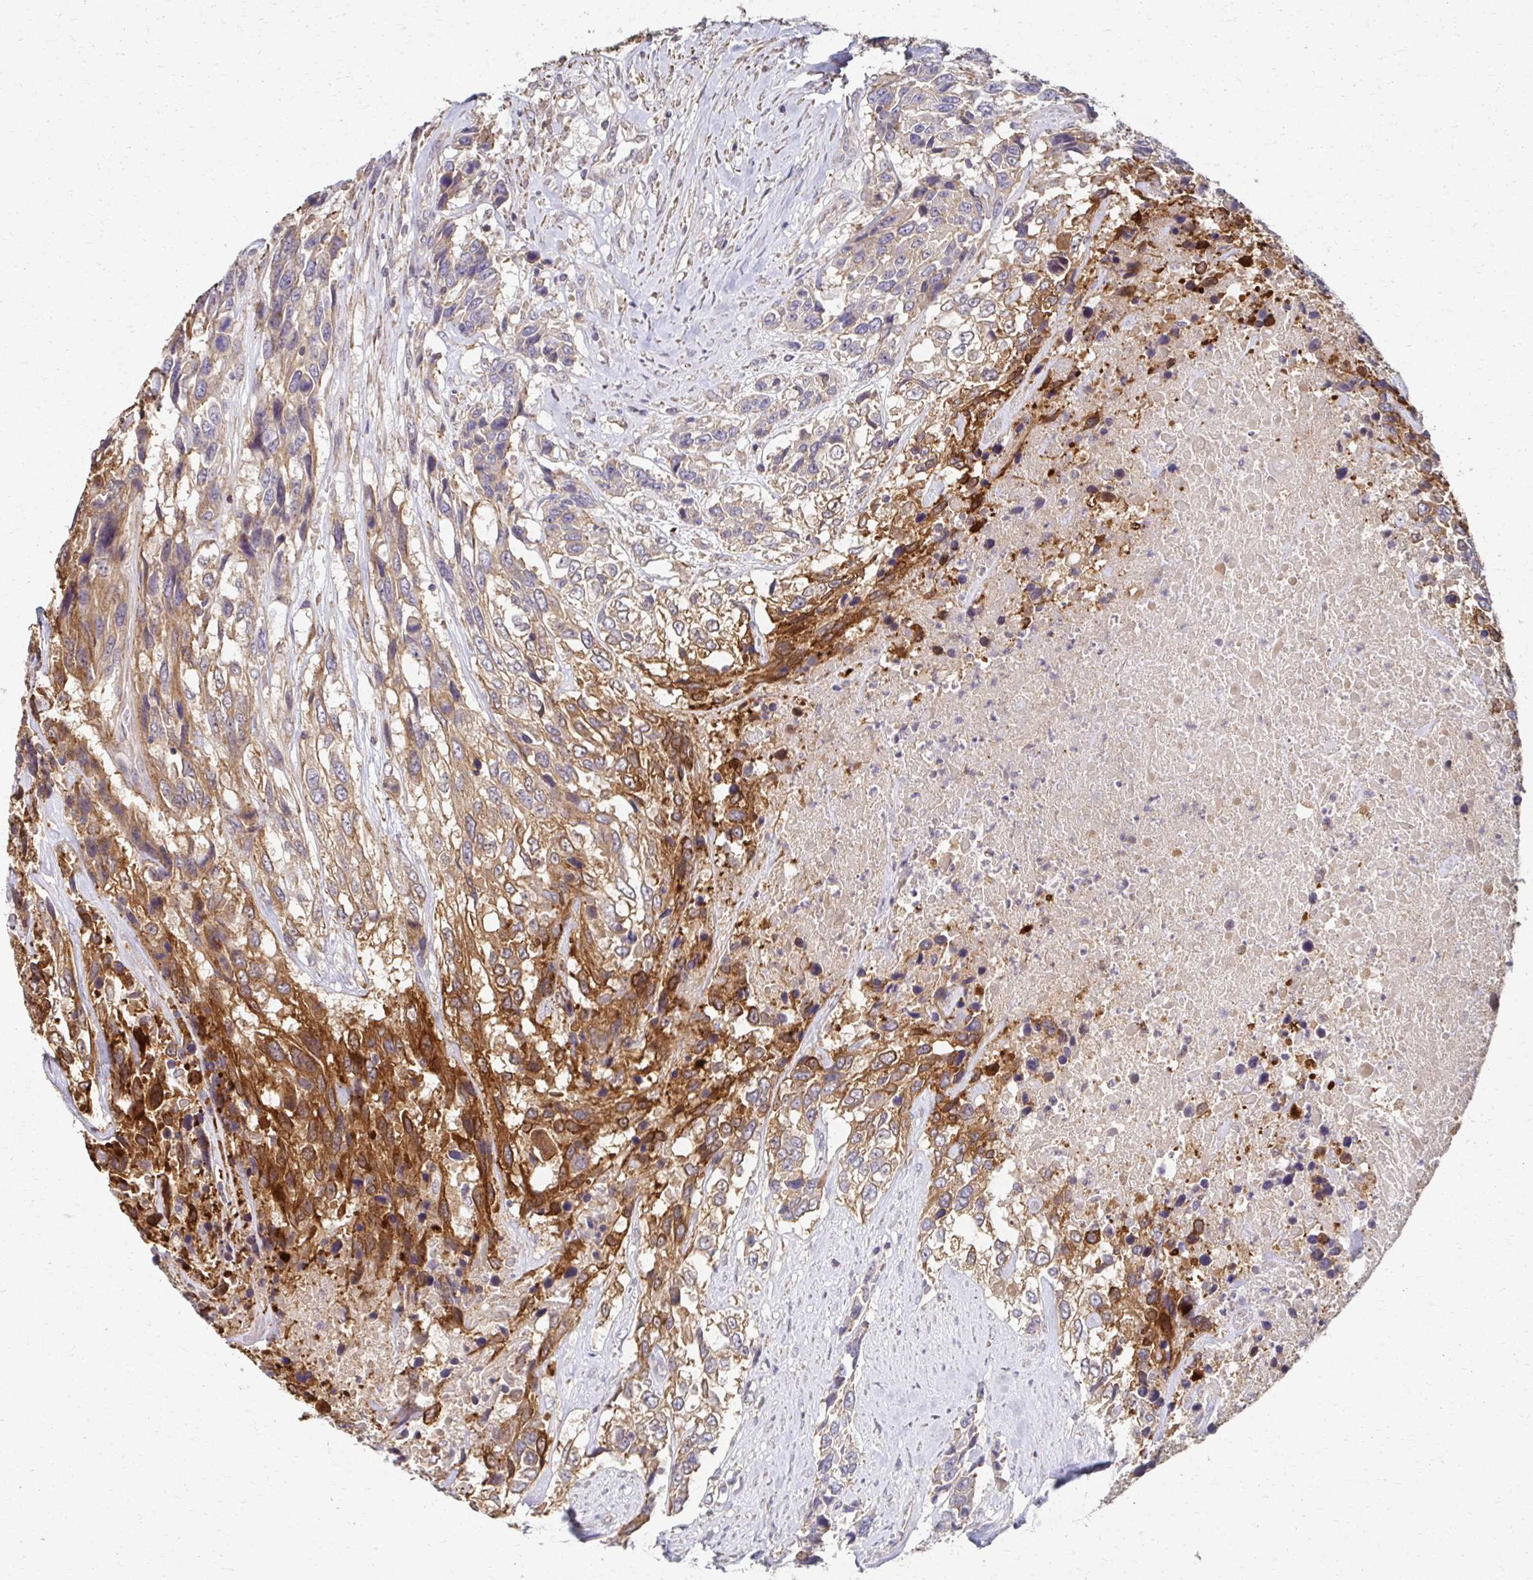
{"staining": {"intensity": "moderate", "quantity": "25%-75%", "location": "cytoplasmic/membranous"}, "tissue": "urothelial cancer", "cell_type": "Tumor cells", "image_type": "cancer", "snomed": [{"axis": "morphology", "description": "Urothelial carcinoma, High grade"}, {"axis": "topography", "description": "Urinary bladder"}], "caption": "Approximately 25%-75% of tumor cells in urothelial cancer exhibit moderate cytoplasmic/membranous protein staining as visualized by brown immunohistochemical staining.", "gene": "EOLA2", "patient": {"sex": "female", "age": 70}}